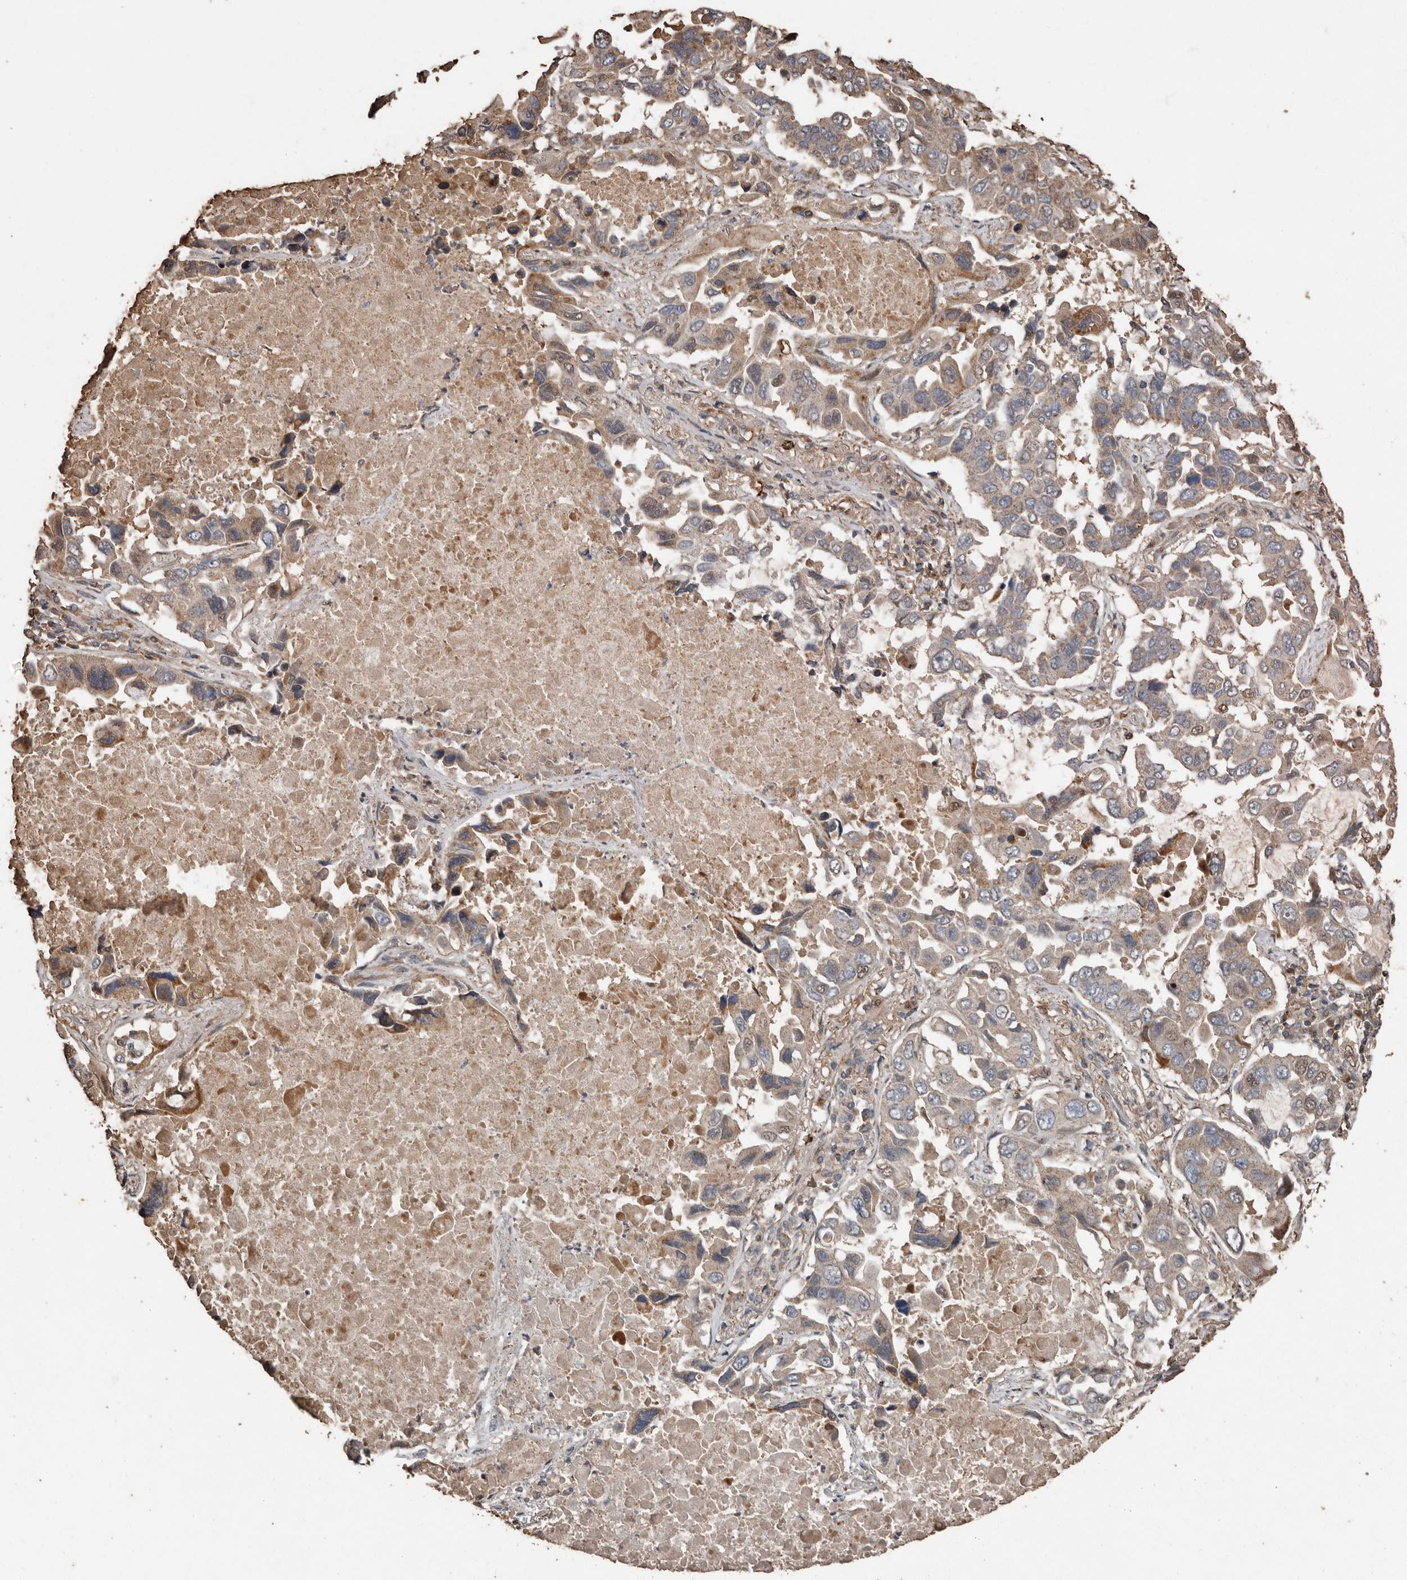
{"staining": {"intensity": "weak", "quantity": "<25%", "location": "cytoplasmic/membranous"}, "tissue": "lung cancer", "cell_type": "Tumor cells", "image_type": "cancer", "snomed": [{"axis": "morphology", "description": "Adenocarcinoma, NOS"}, {"axis": "topography", "description": "Lung"}], "caption": "The immunohistochemistry (IHC) micrograph has no significant positivity in tumor cells of adenocarcinoma (lung) tissue.", "gene": "RANBP17", "patient": {"sex": "male", "age": 64}}